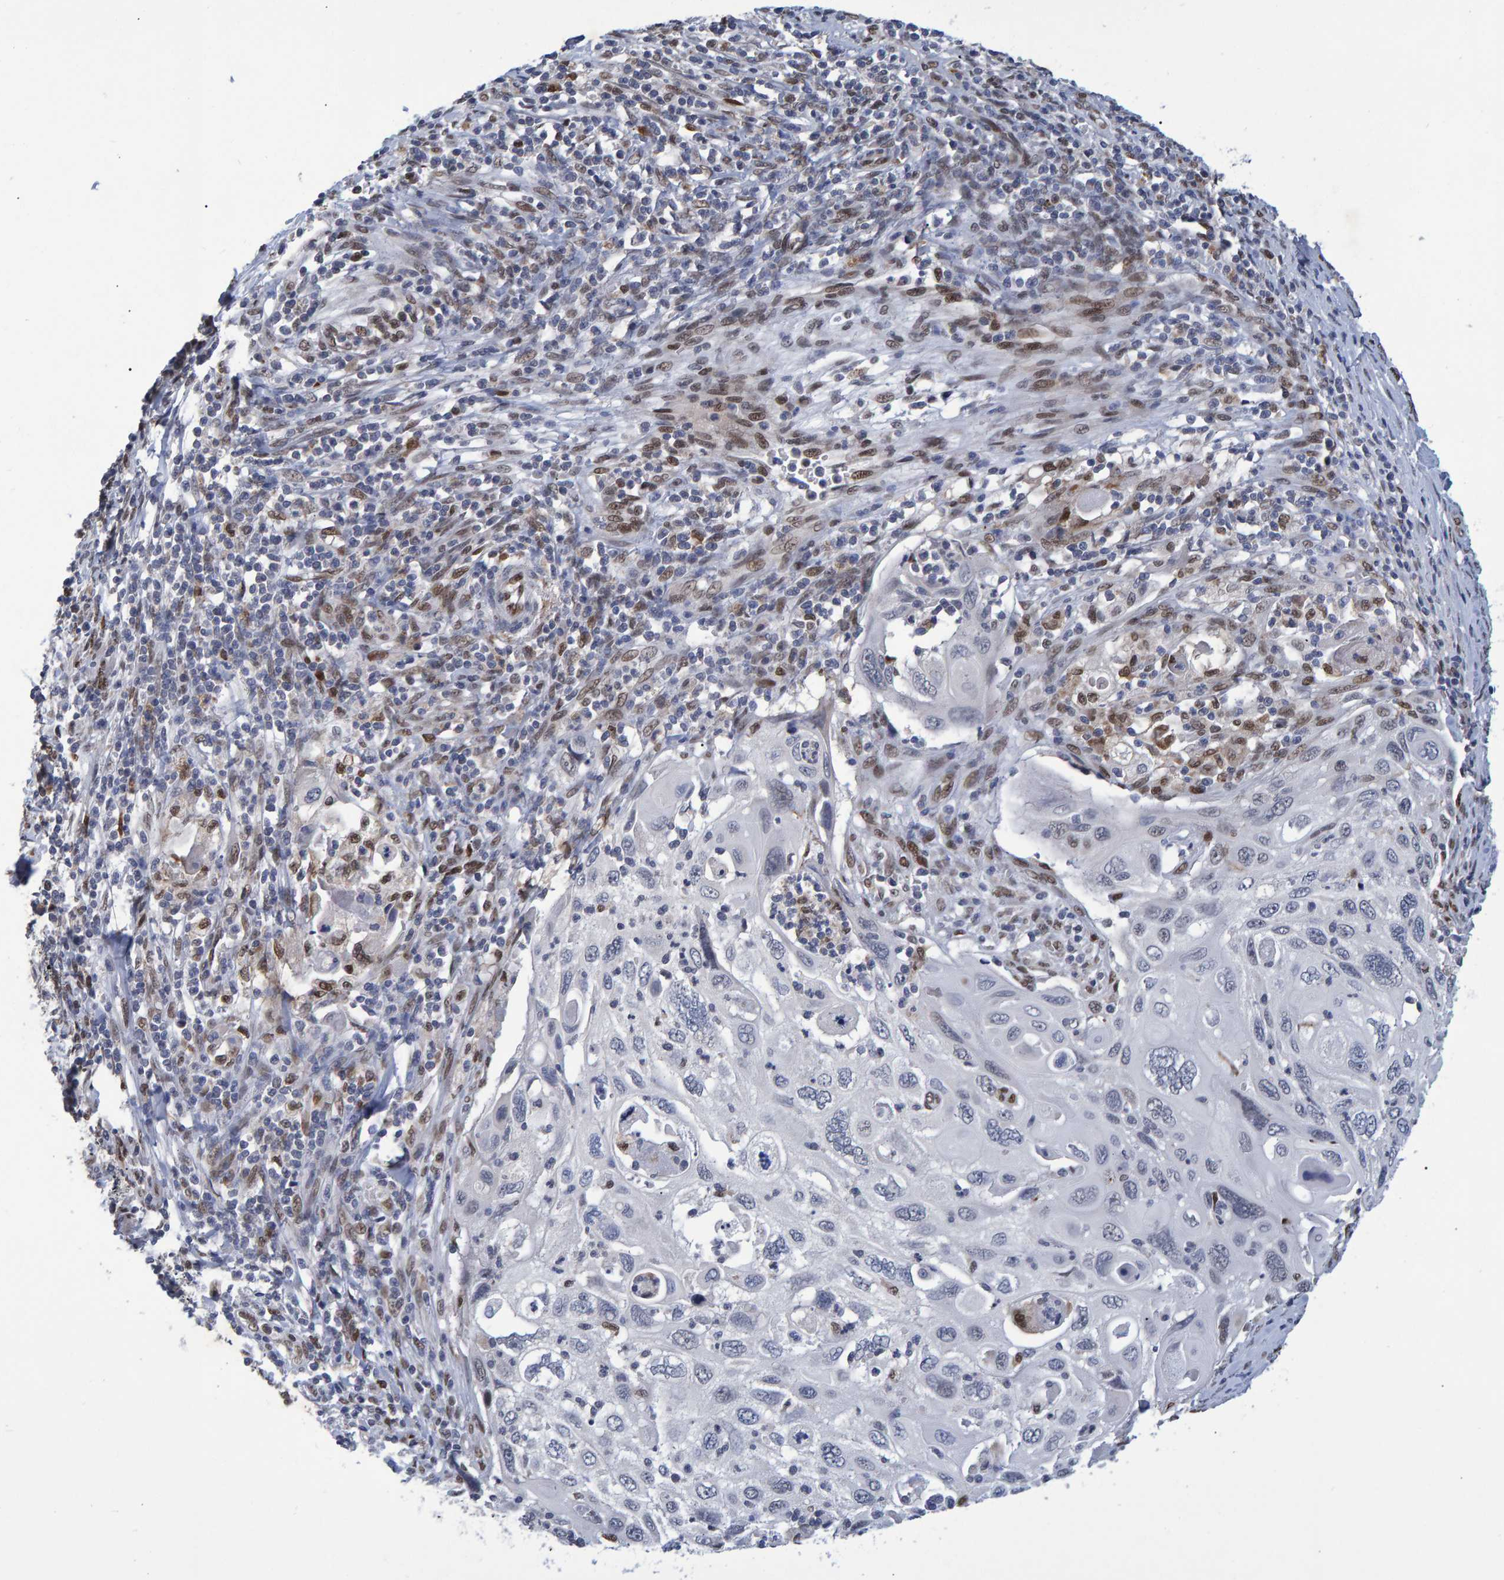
{"staining": {"intensity": "negative", "quantity": "none", "location": "none"}, "tissue": "cervical cancer", "cell_type": "Tumor cells", "image_type": "cancer", "snomed": [{"axis": "morphology", "description": "Squamous cell carcinoma, NOS"}, {"axis": "topography", "description": "Cervix"}], "caption": "Human cervical cancer (squamous cell carcinoma) stained for a protein using IHC demonstrates no positivity in tumor cells.", "gene": "QKI", "patient": {"sex": "female", "age": 70}}